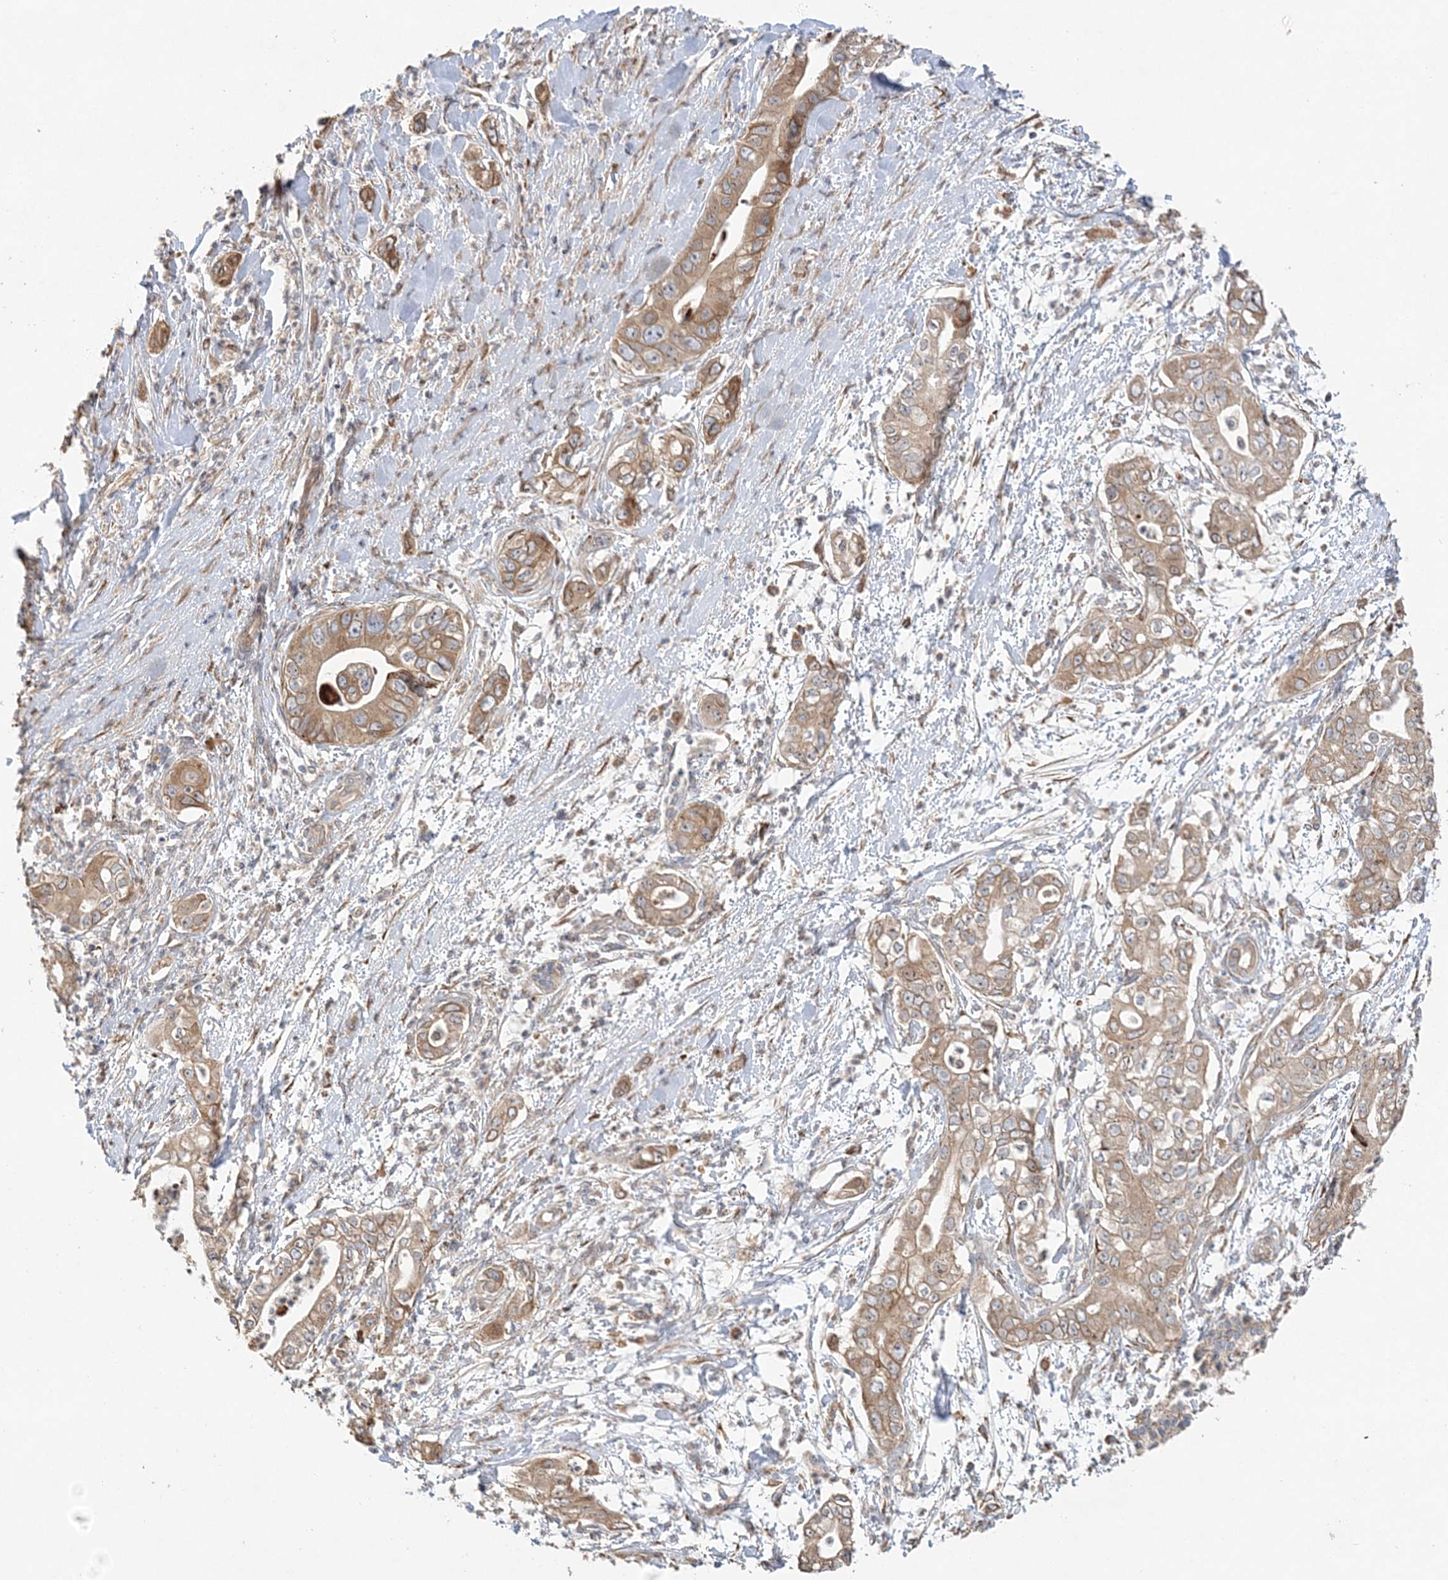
{"staining": {"intensity": "moderate", "quantity": ">75%", "location": "cytoplasmic/membranous"}, "tissue": "pancreatic cancer", "cell_type": "Tumor cells", "image_type": "cancer", "snomed": [{"axis": "morphology", "description": "Adenocarcinoma, NOS"}, {"axis": "topography", "description": "Pancreas"}], "caption": "A histopathology image of pancreatic adenocarcinoma stained for a protein exhibits moderate cytoplasmic/membranous brown staining in tumor cells.", "gene": "ZFYVE16", "patient": {"sex": "female", "age": 78}}